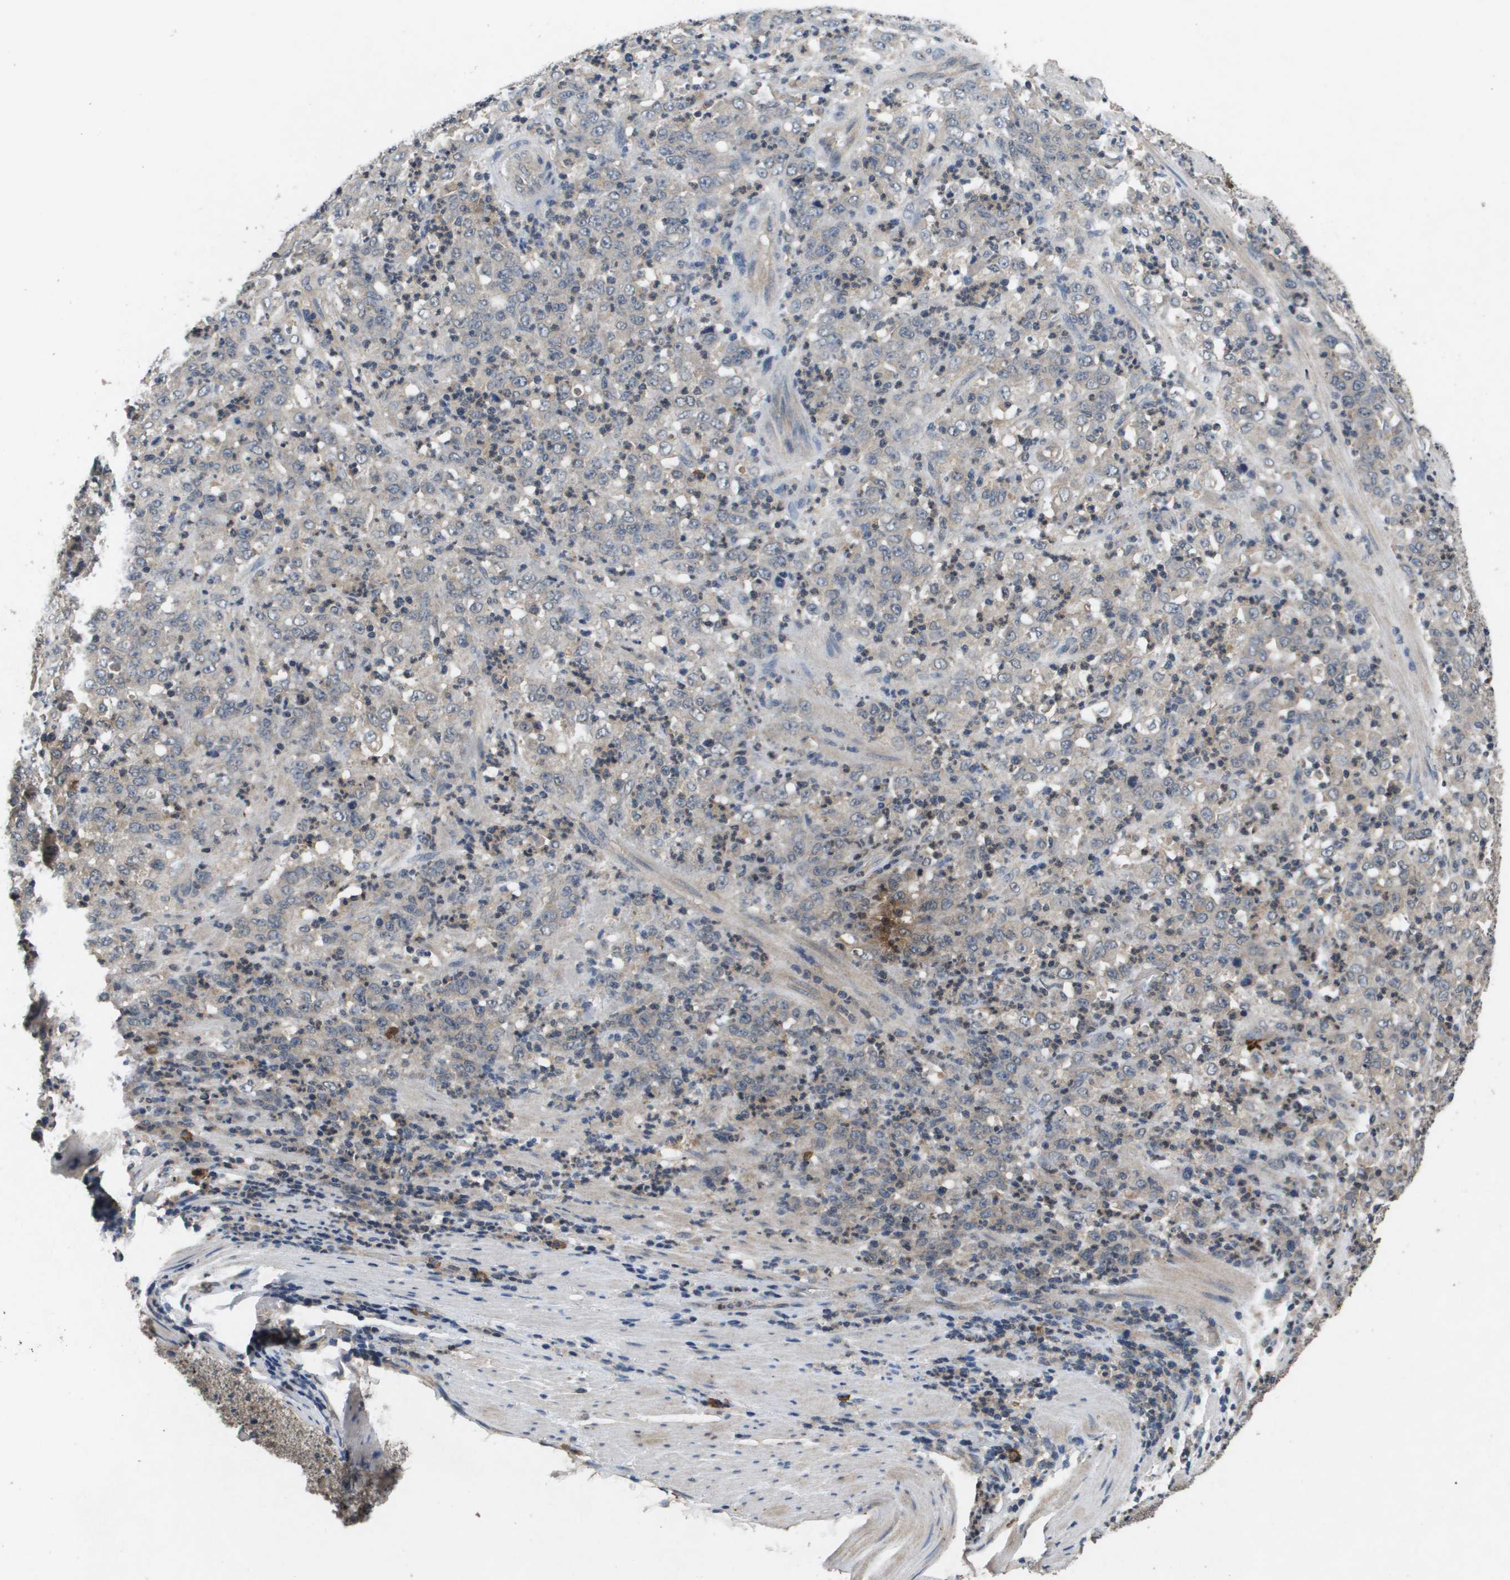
{"staining": {"intensity": "weak", "quantity": "<25%", "location": "cytoplasmic/membranous"}, "tissue": "stomach cancer", "cell_type": "Tumor cells", "image_type": "cancer", "snomed": [{"axis": "morphology", "description": "Adenocarcinoma, NOS"}, {"axis": "topography", "description": "Stomach, lower"}], "caption": "Tumor cells show no significant protein expression in adenocarcinoma (stomach).", "gene": "PROC", "patient": {"sex": "female", "age": 71}}